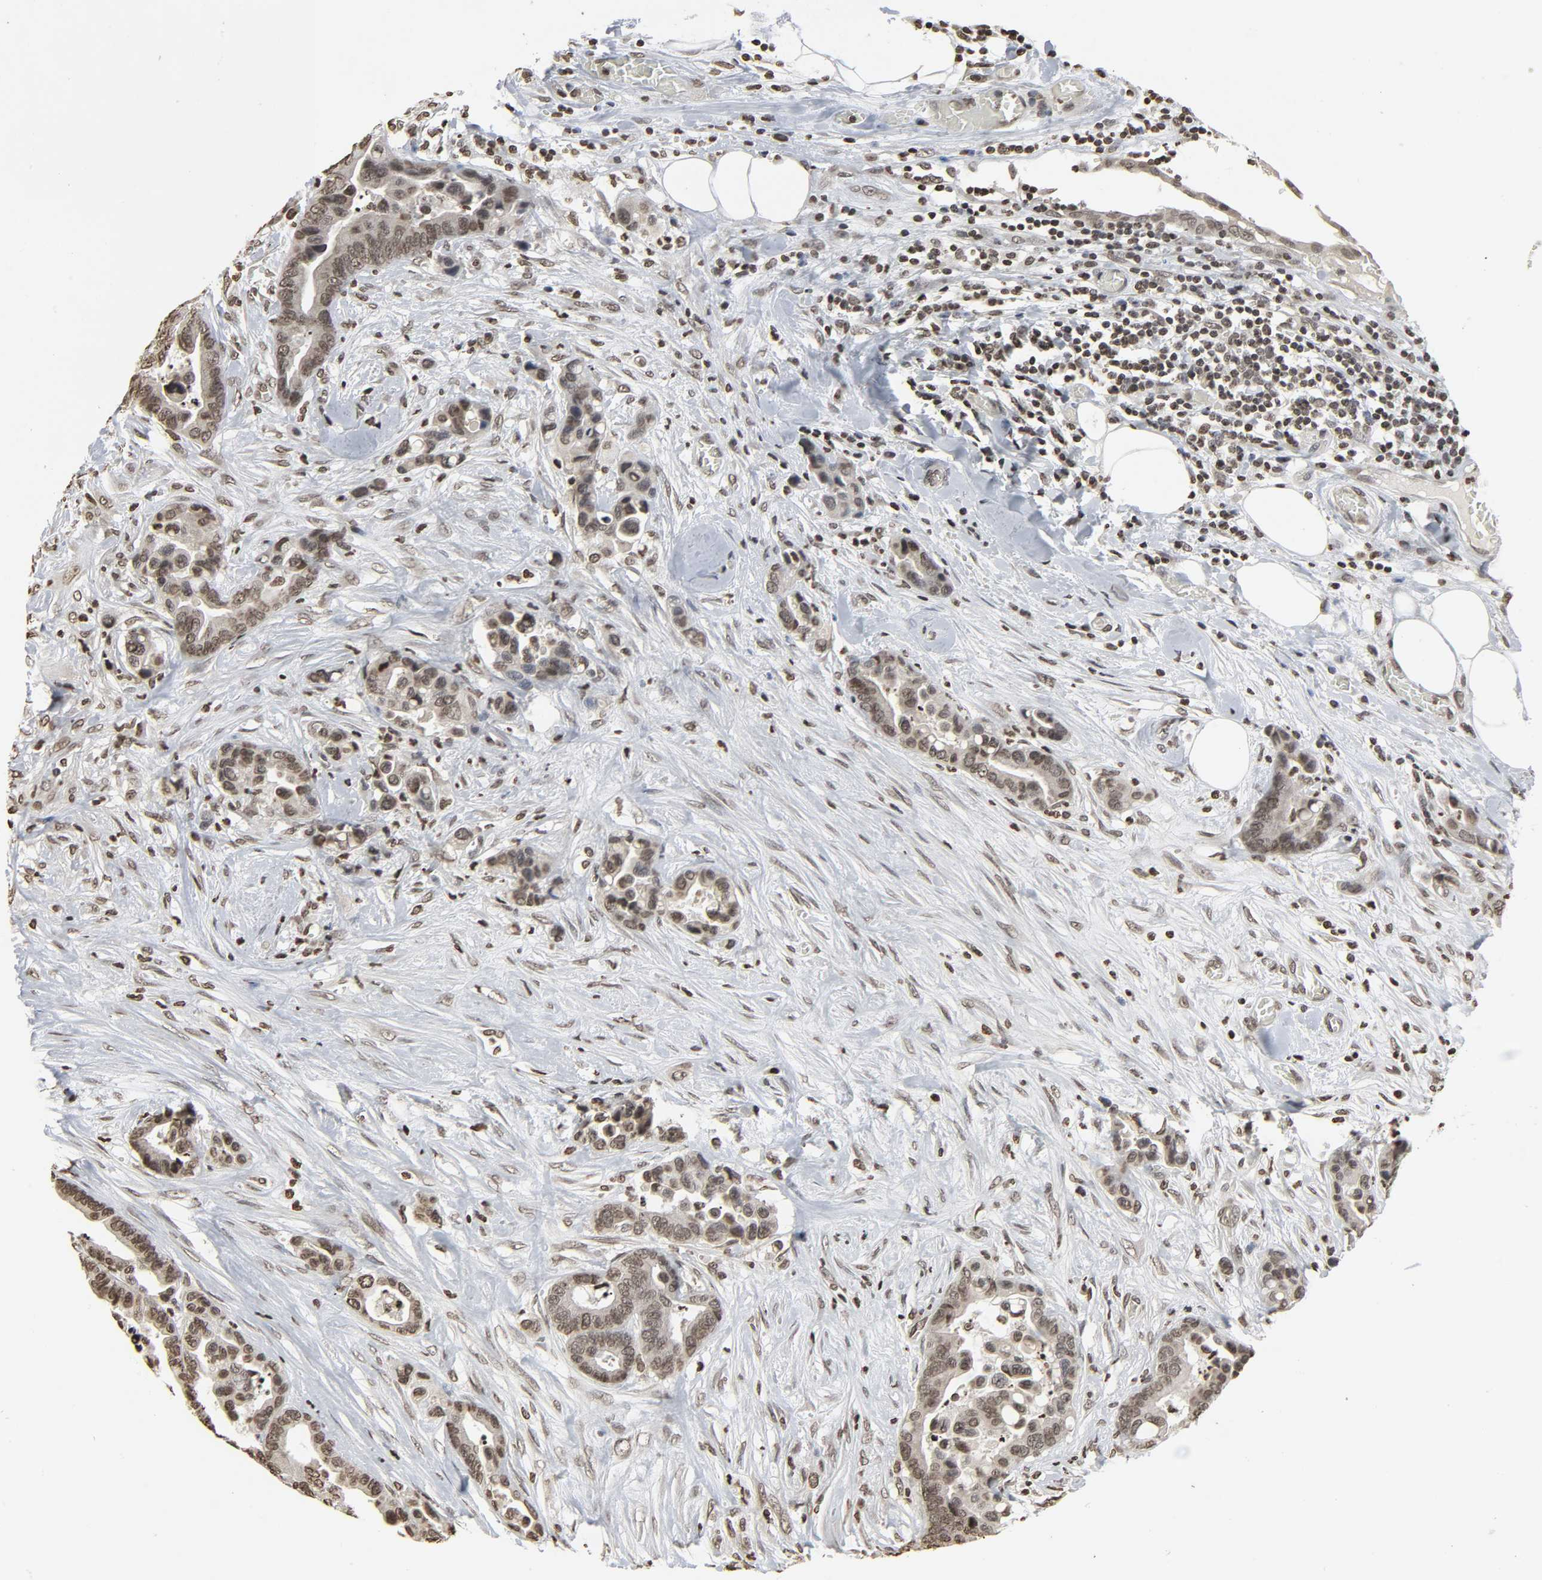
{"staining": {"intensity": "moderate", "quantity": ">75%", "location": "nuclear"}, "tissue": "colorectal cancer", "cell_type": "Tumor cells", "image_type": "cancer", "snomed": [{"axis": "morphology", "description": "Adenocarcinoma, NOS"}, {"axis": "topography", "description": "Colon"}], "caption": "Approximately >75% of tumor cells in human colorectal cancer (adenocarcinoma) show moderate nuclear protein staining as visualized by brown immunohistochemical staining.", "gene": "ELAVL1", "patient": {"sex": "male", "age": 82}}